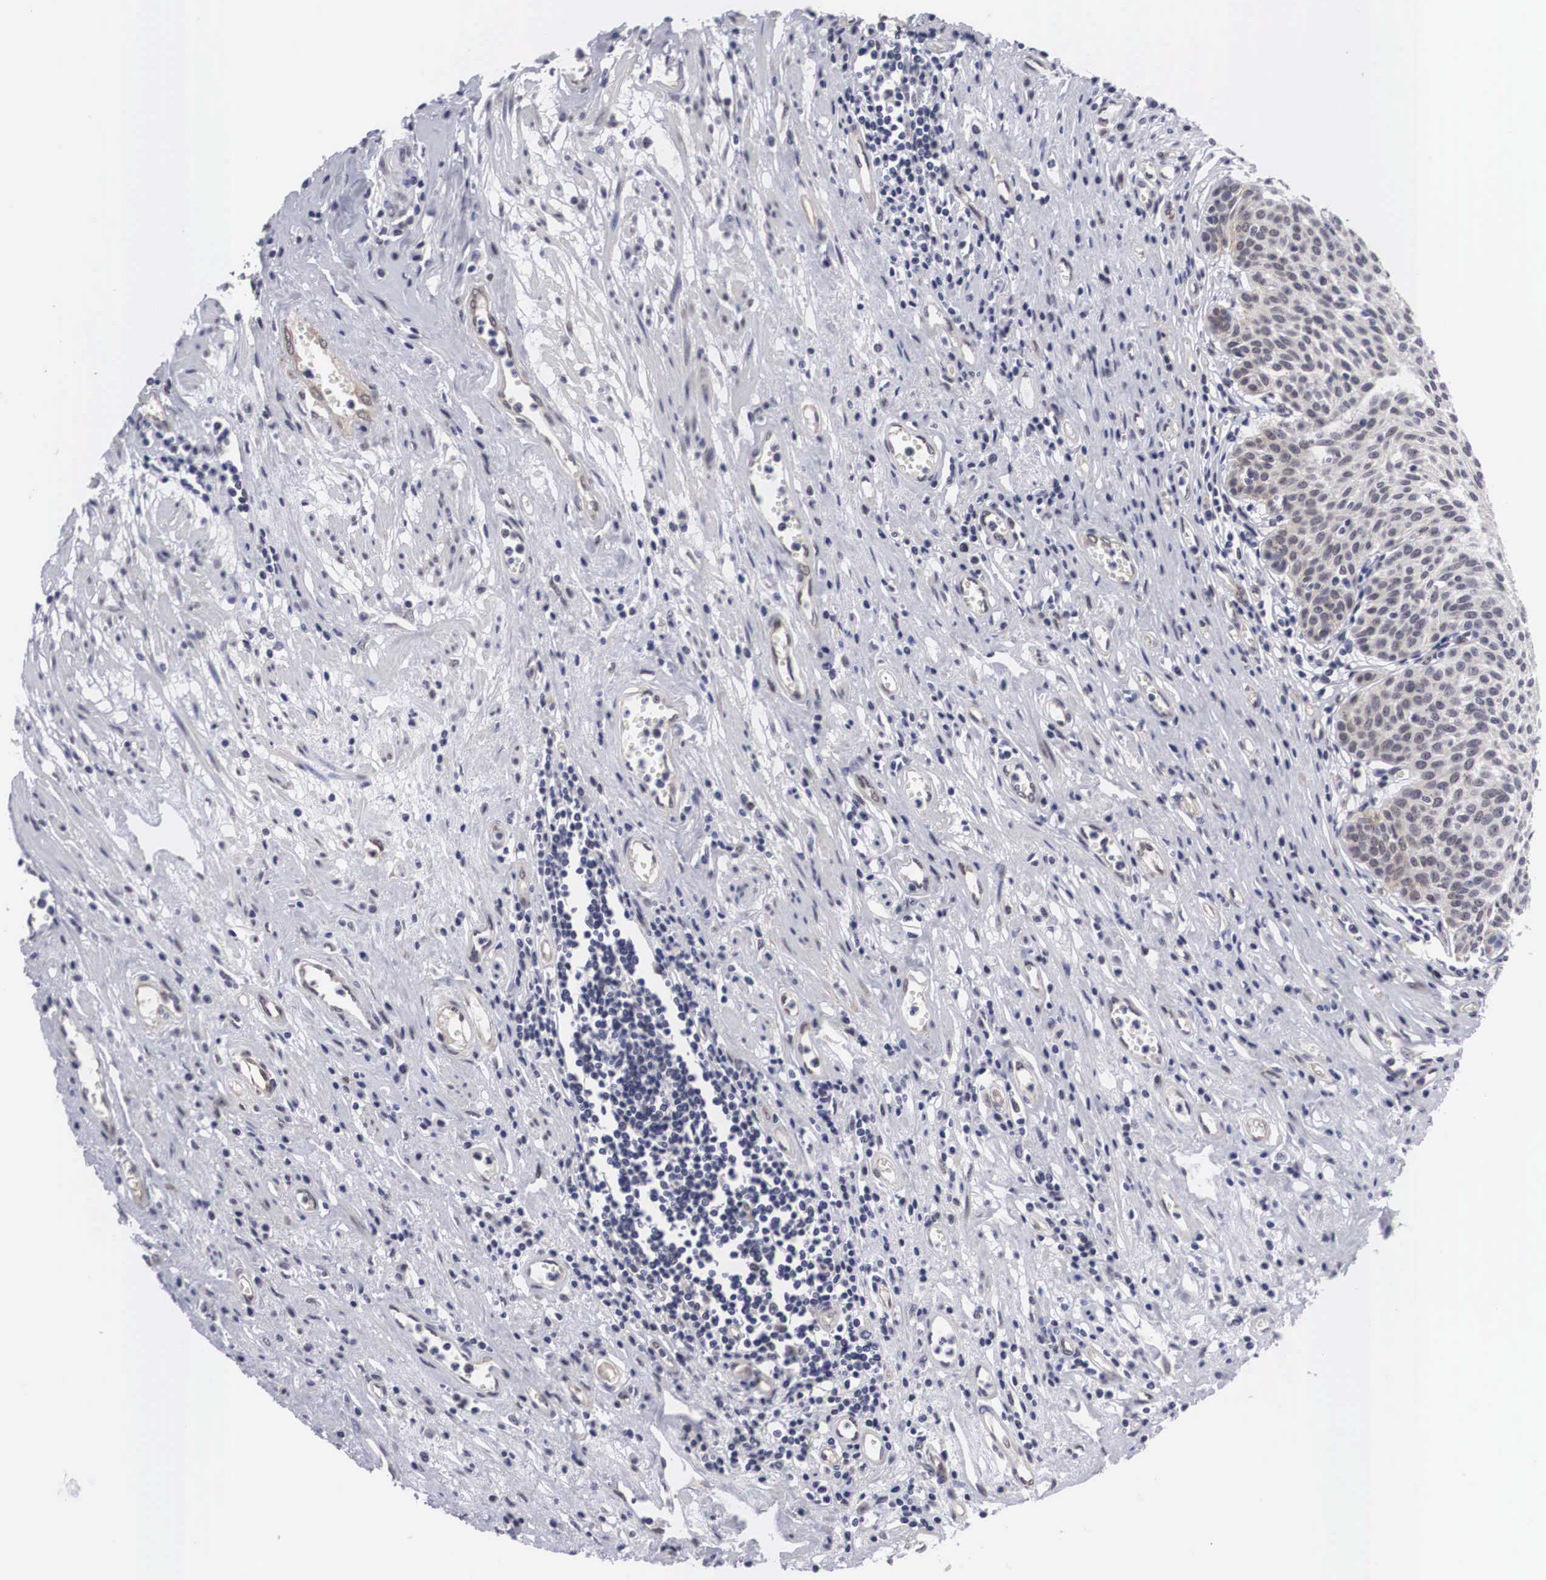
{"staining": {"intensity": "moderate", "quantity": "25%-75%", "location": "cytoplasmic/membranous"}, "tissue": "urinary bladder", "cell_type": "Urothelial cells", "image_type": "normal", "snomed": [{"axis": "morphology", "description": "Normal tissue, NOS"}, {"axis": "topography", "description": "Urinary bladder"}], "caption": "Immunohistochemical staining of normal human urinary bladder reveals medium levels of moderate cytoplasmic/membranous staining in approximately 25%-75% of urothelial cells. Ihc stains the protein of interest in brown and the nuclei are stained blue.", "gene": "OTX2", "patient": {"sex": "female", "age": 39}}